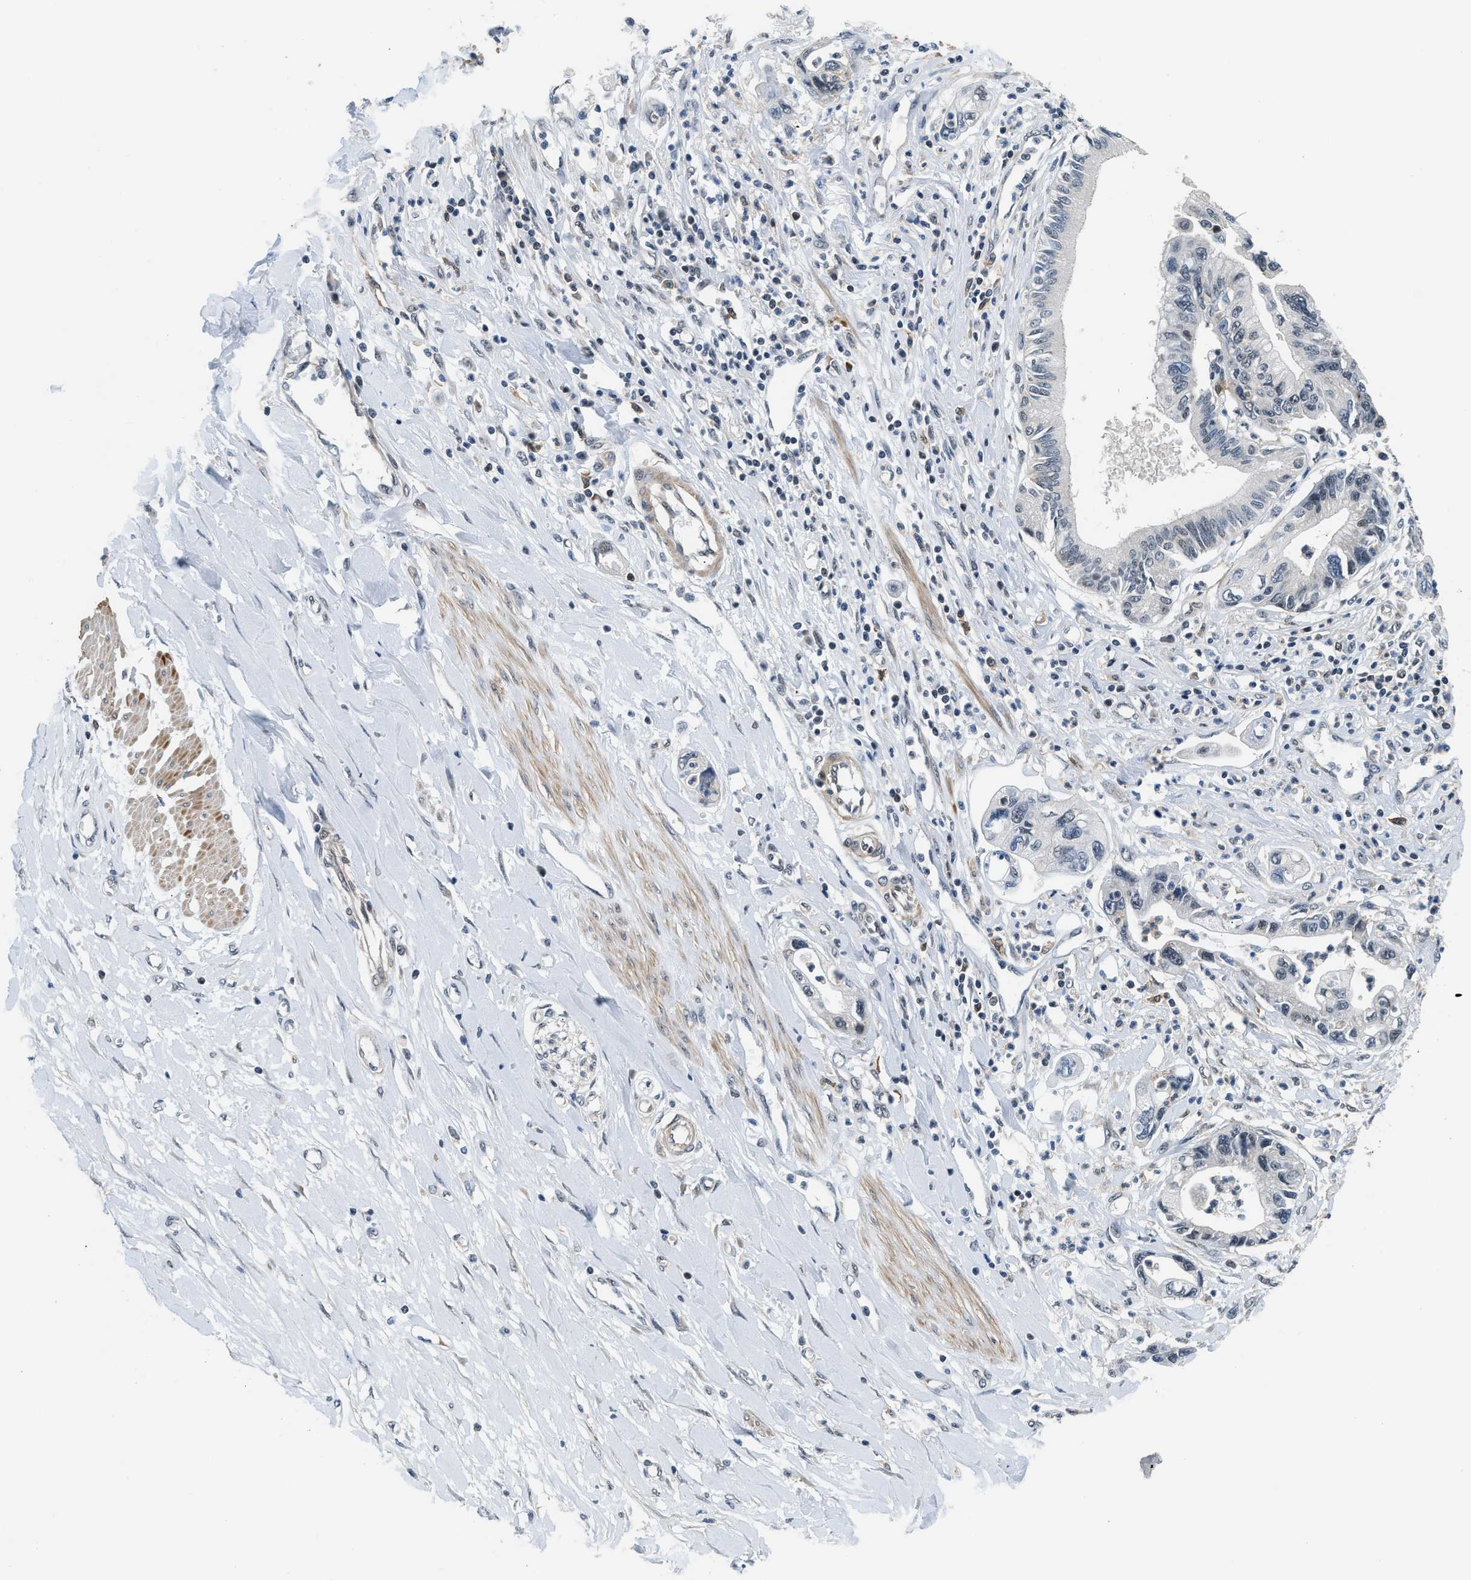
{"staining": {"intensity": "negative", "quantity": "none", "location": "none"}, "tissue": "pancreatic cancer", "cell_type": "Tumor cells", "image_type": "cancer", "snomed": [{"axis": "morphology", "description": "Adenocarcinoma, NOS"}, {"axis": "topography", "description": "Pancreas"}], "caption": "Human pancreatic cancer stained for a protein using immunohistochemistry displays no positivity in tumor cells.", "gene": "MTMR1", "patient": {"sex": "male", "age": 56}}